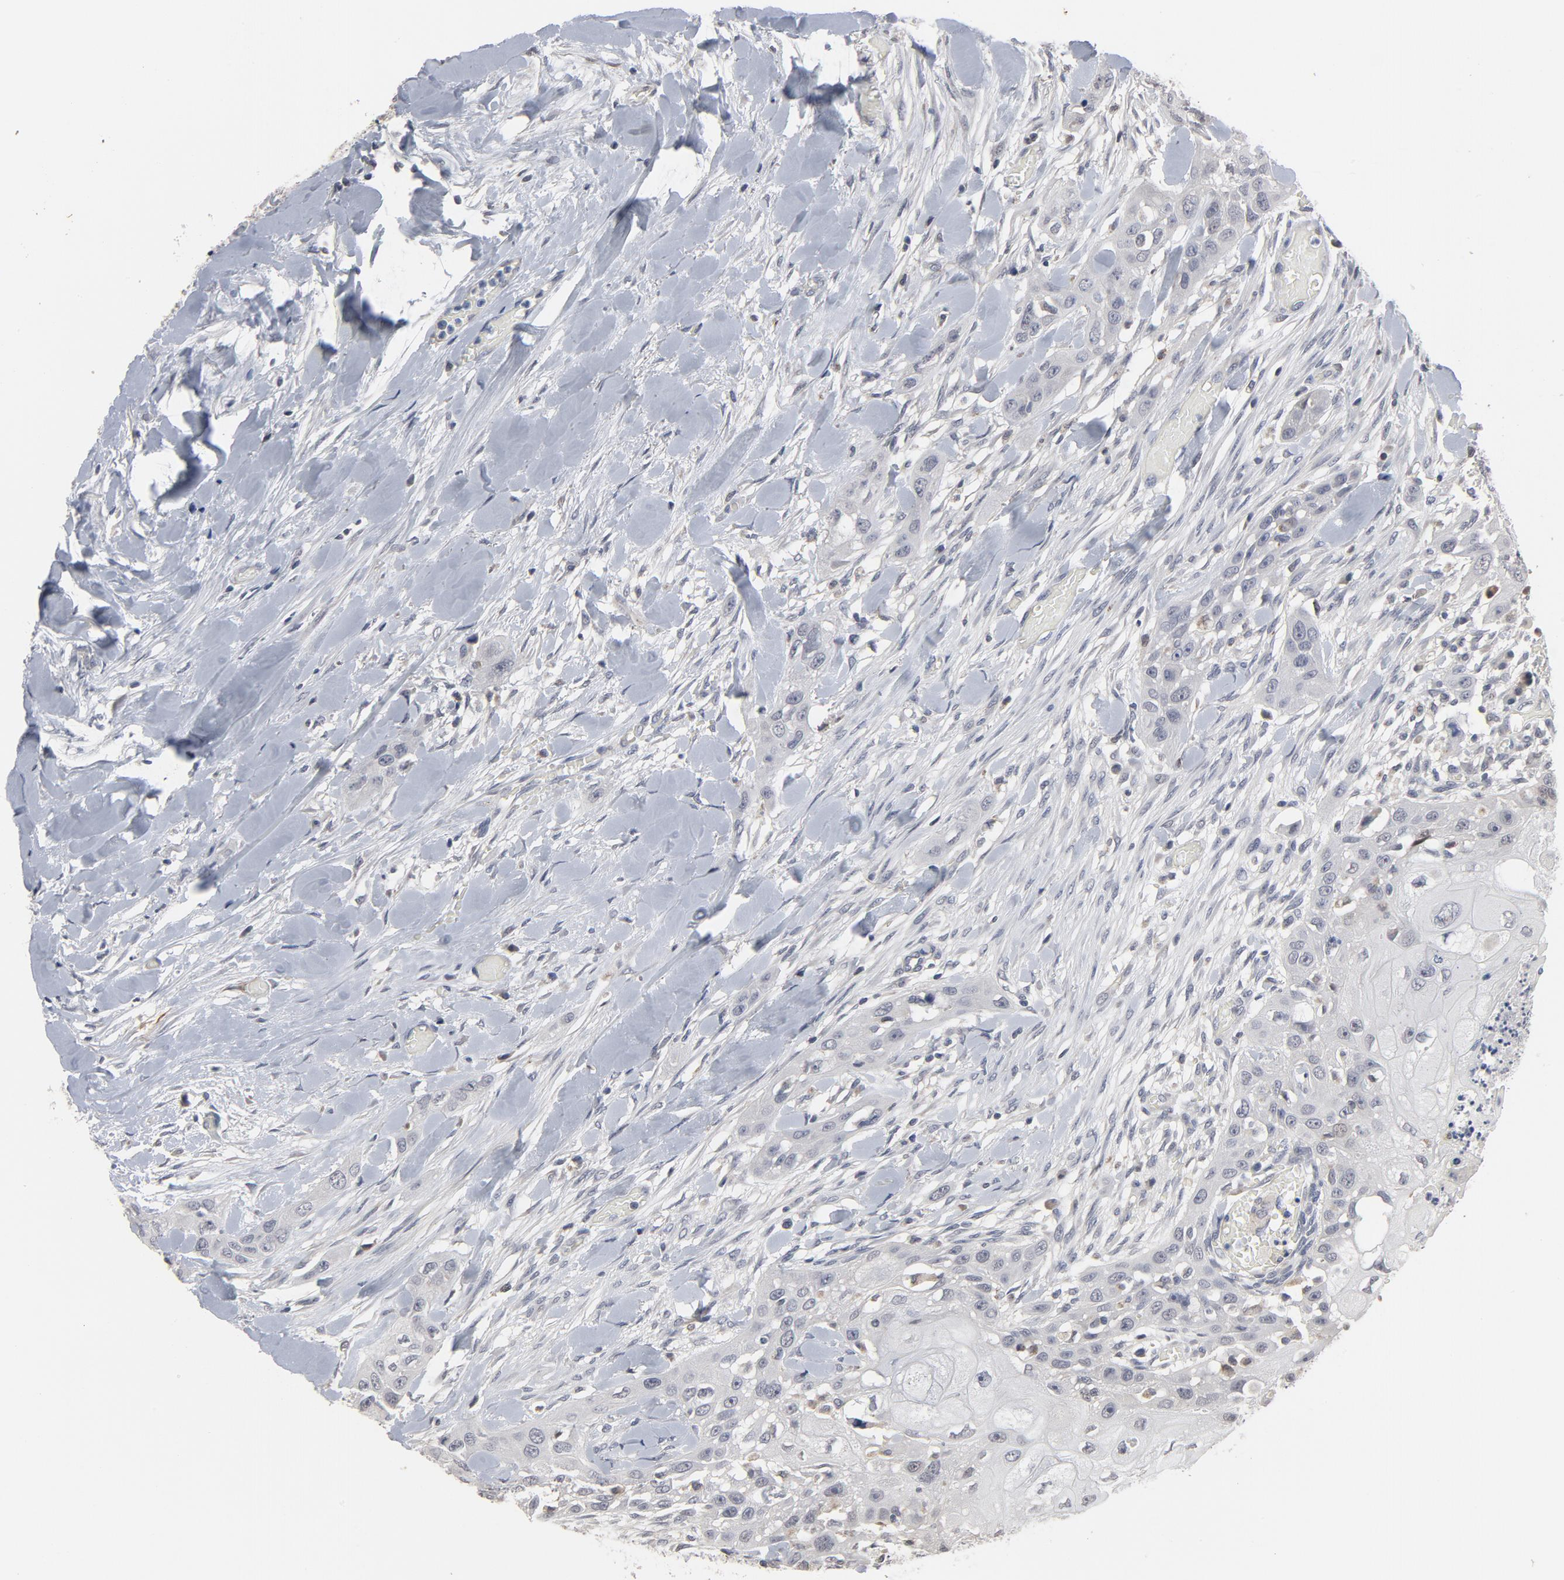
{"staining": {"intensity": "negative", "quantity": "none", "location": "none"}, "tissue": "head and neck cancer", "cell_type": "Tumor cells", "image_type": "cancer", "snomed": [{"axis": "morphology", "description": "Neoplasm, malignant, NOS"}, {"axis": "topography", "description": "Salivary gland"}, {"axis": "topography", "description": "Head-Neck"}], "caption": "Tumor cells are negative for brown protein staining in head and neck cancer.", "gene": "PPP1R1B", "patient": {"sex": "male", "age": 43}}